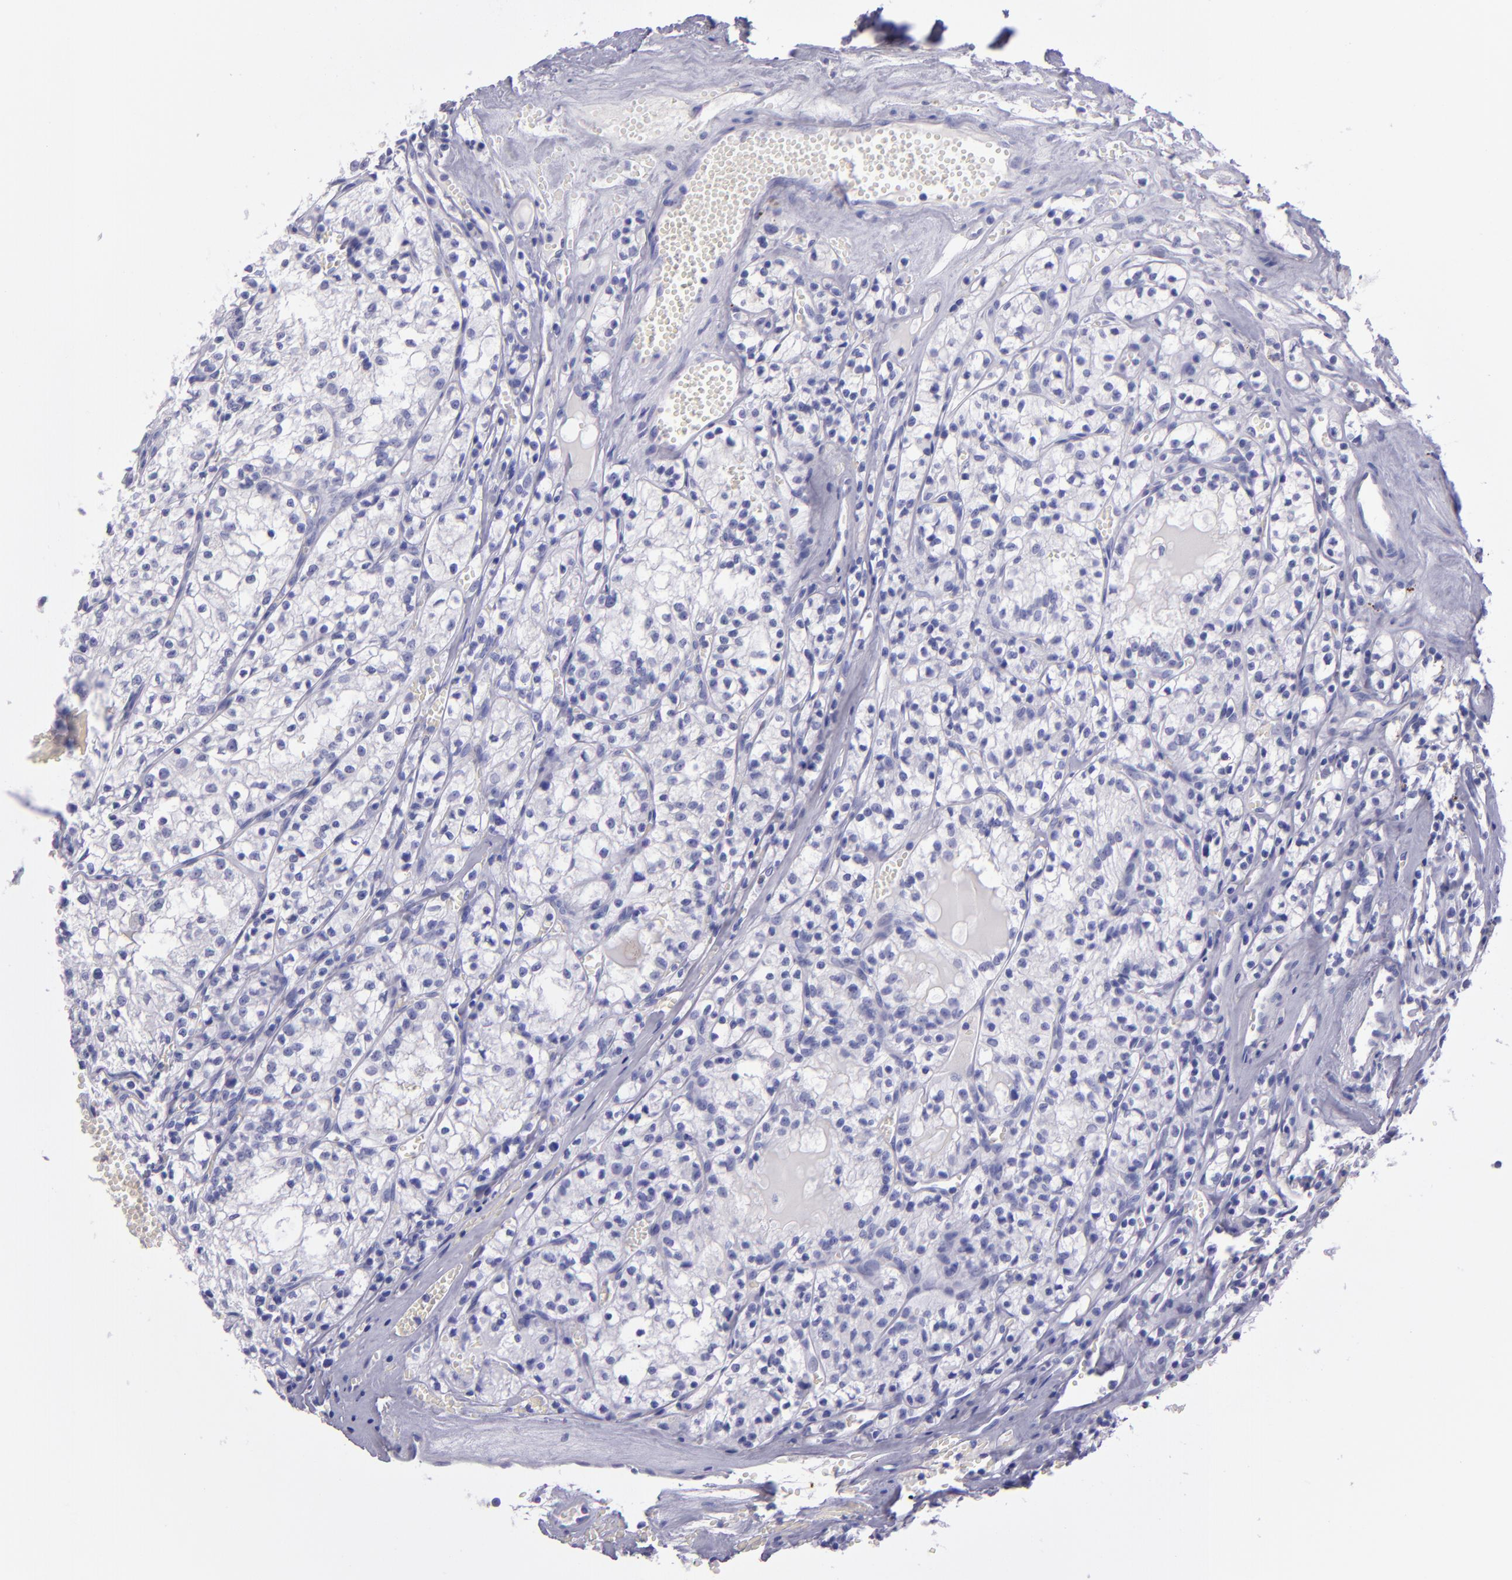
{"staining": {"intensity": "negative", "quantity": "none", "location": "none"}, "tissue": "renal cancer", "cell_type": "Tumor cells", "image_type": "cancer", "snomed": [{"axis": "morphology", "description": "Adenocarcinoma, NOS"}, {"axis": "topography", "description": "Kidney"}], "caption": "This is an IHC micrograph of human renal cancer (adenocarcinoma). There is no positivity in tumor cells.", "gene": "TNNT3", "patient": {"sex": "male", "age": 61}}